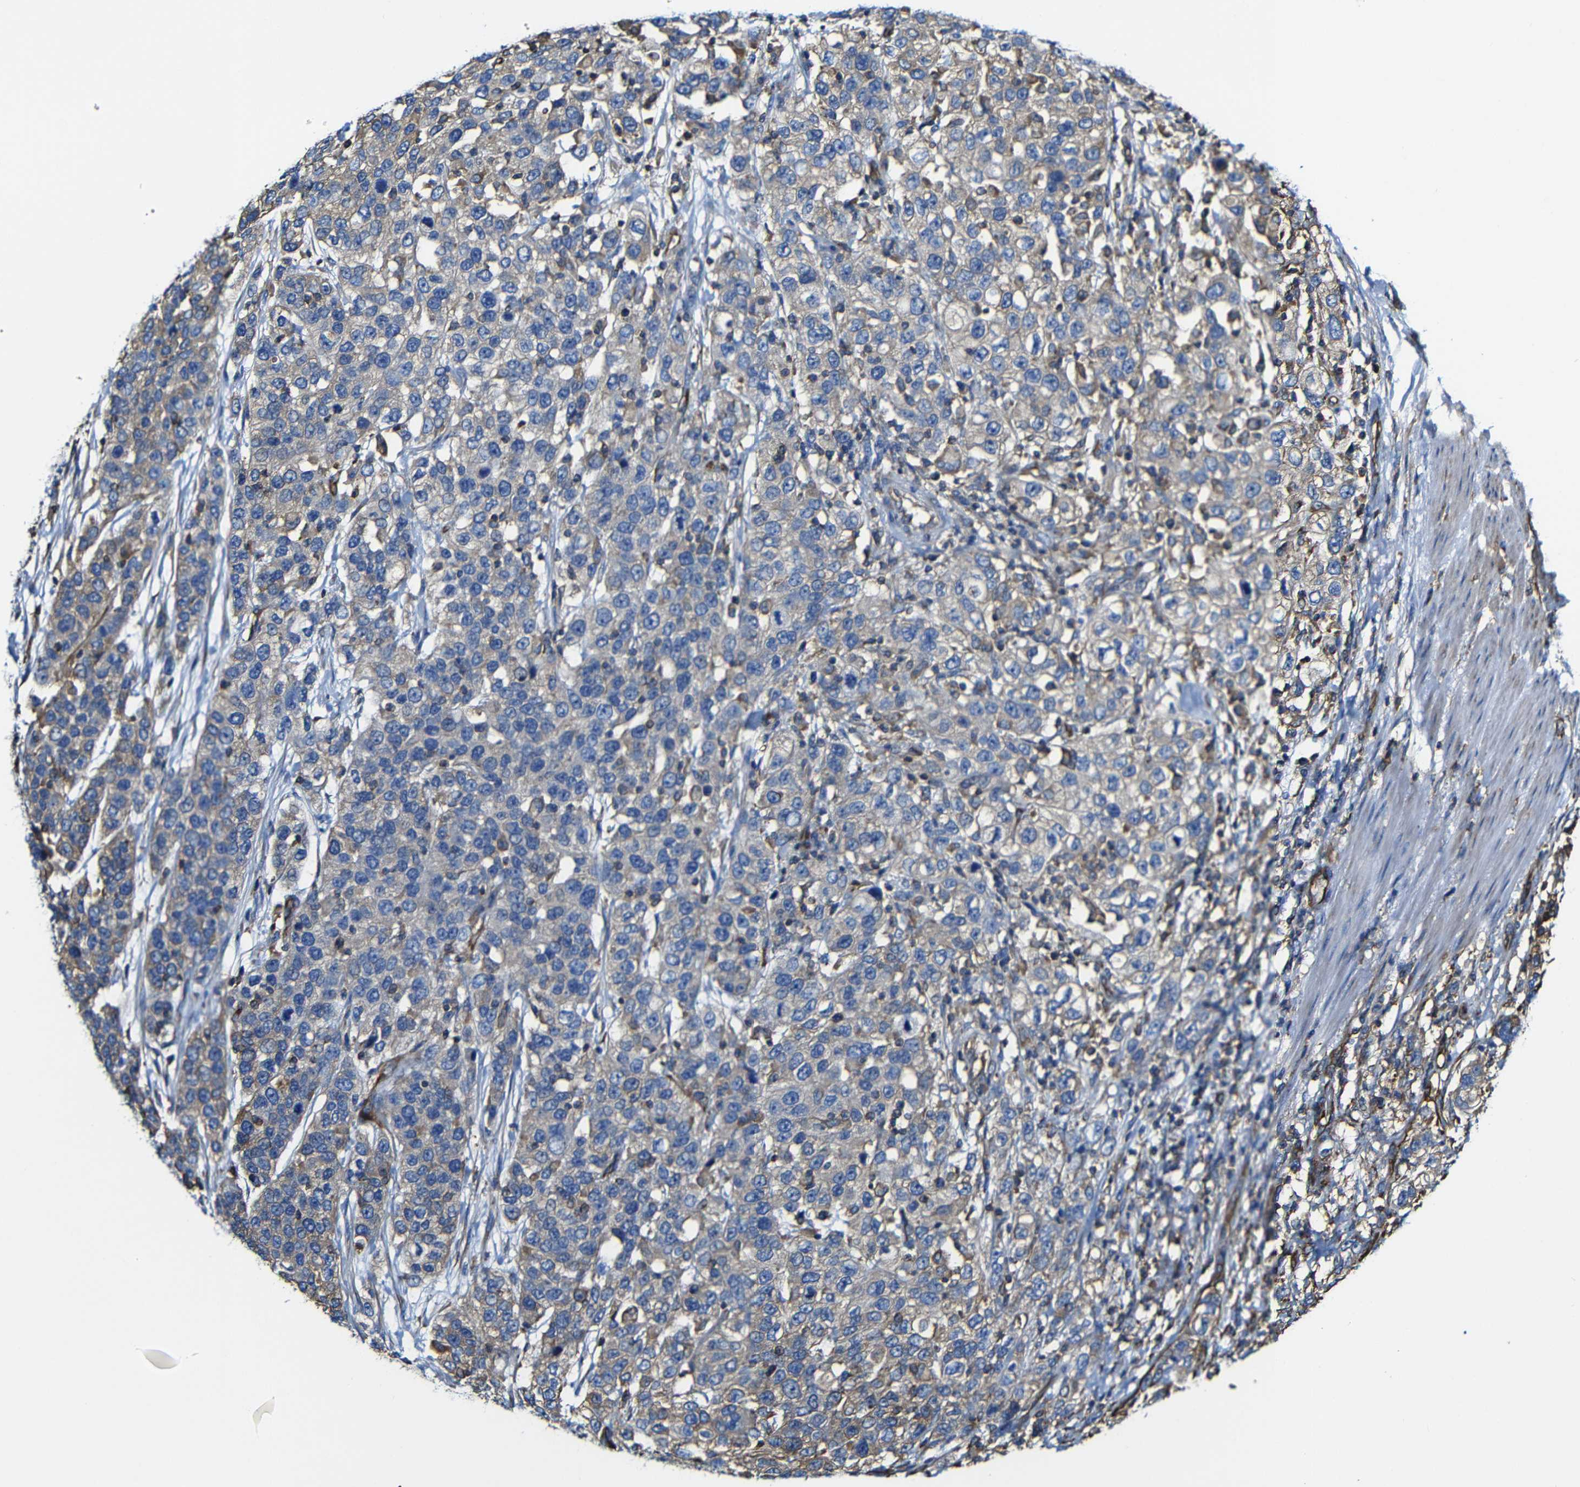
{"staining": {"intensity": "weak", "quantity": "<25%", "location": "cytoplasmic/membranous"}, "tissue": "urothelial cancer", "cell_type": "Tumor cells", "image_type": "cancer", "snomed": [{"axis": "morphology", "description": "Urothelial carcinoma, High grade"}, {"axis": "topography", "description": "Urinary bladder"}], "caption": "High magnification brightfield microscopy of urothelial cancer stained with DAB (3,3'-diaminobenzidine) (brown) and counterstained with hematoxylin (blue): tumor cells show no significant staining.", "gene": "MSN", "patient": {"sex": "female", "age": 80}}